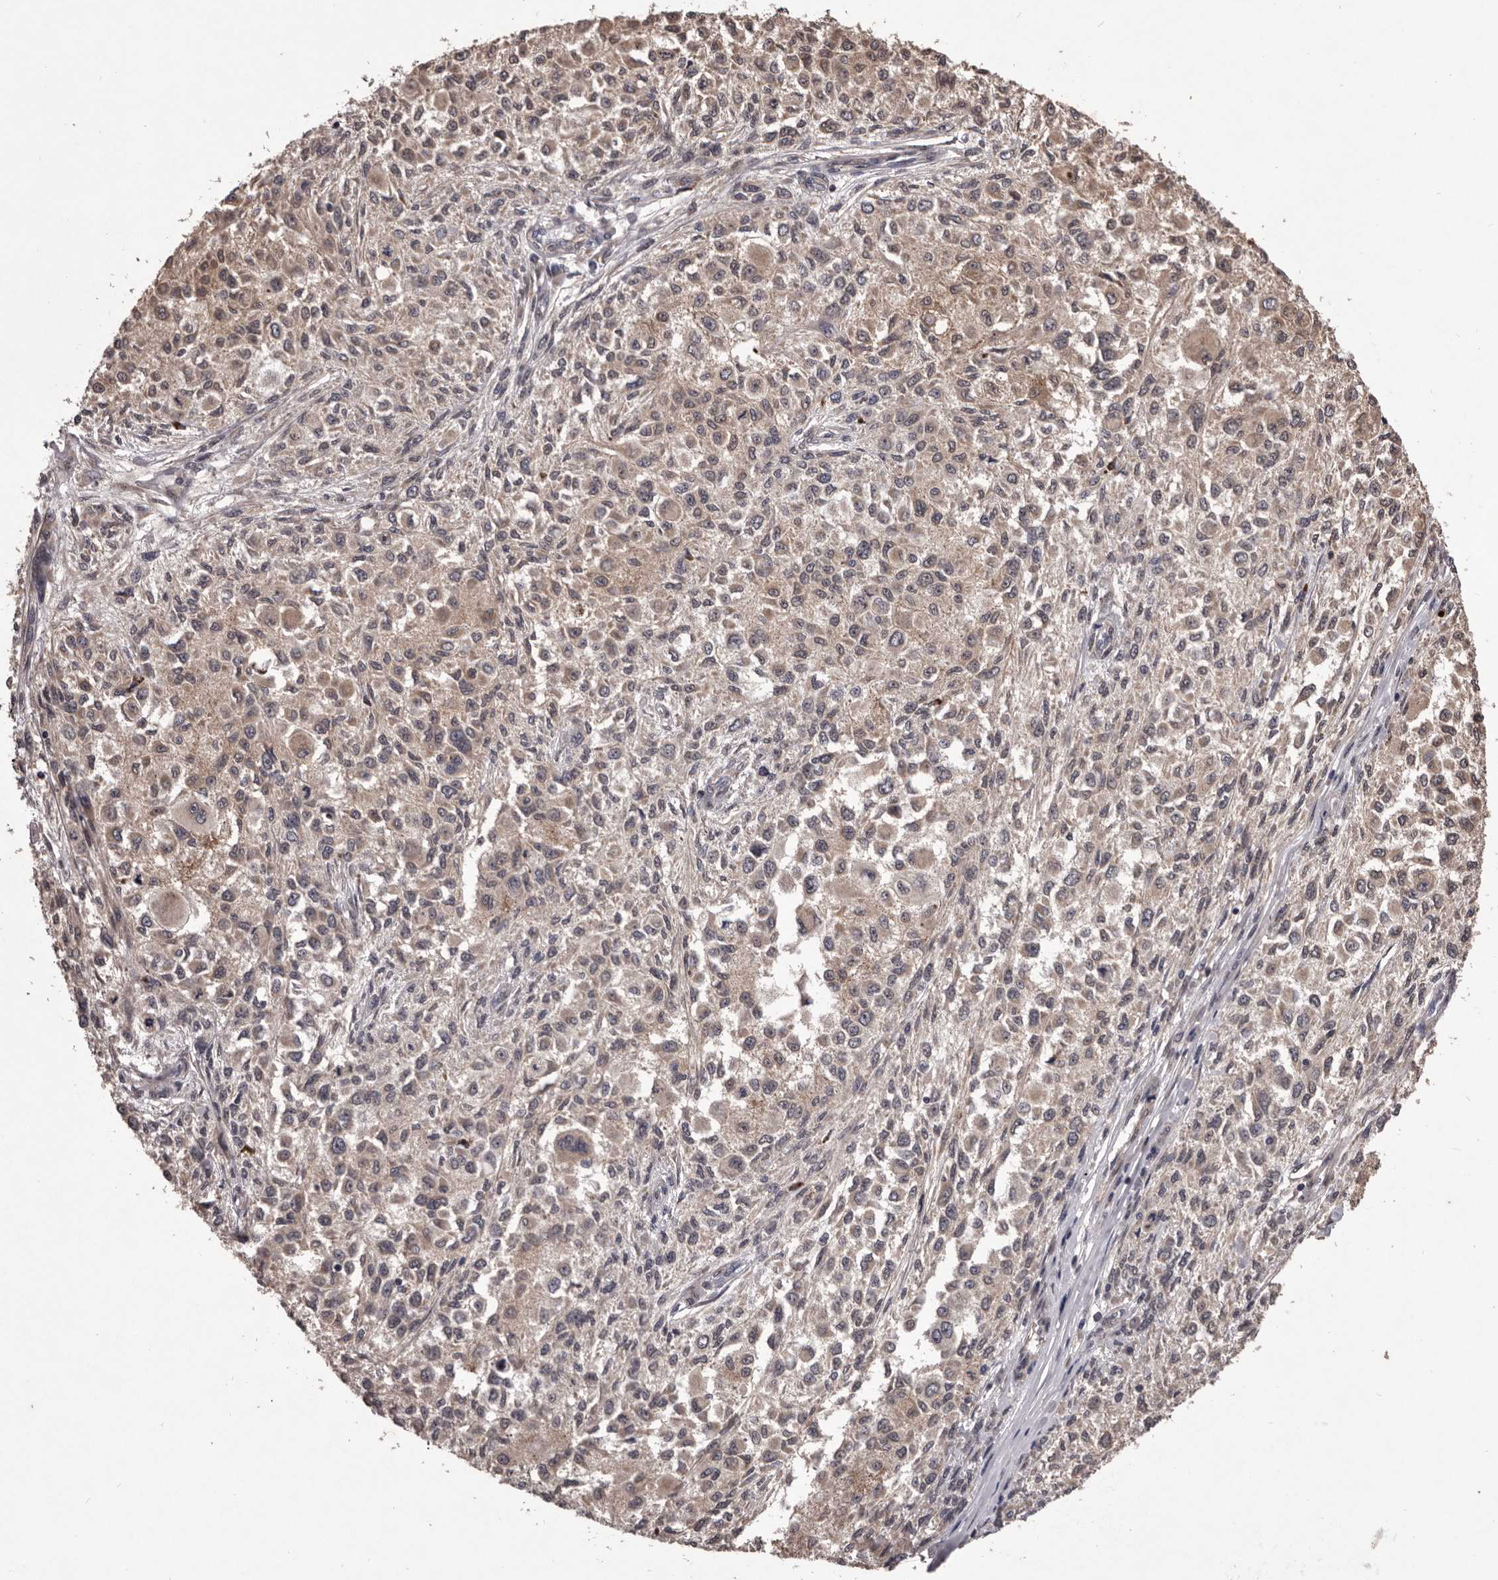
{"staining": {"intensity": "weak", "quantity": "<25%", "location": "cytoplasmic/membranous"}, "tissue": "melanoma", "cell_type": "Tumor cells", "image_type": "cancer", "snomed": [{"axis": "morphology", "description": "Necrosis, NOS"}, {"axis": "morphology", "description": "Malignant melanoma, NOS"}, {"axis": "topography", "description": "Skin"}], "caption": "The immunohistochemistry micrograph has no significant staining in tumor cells of melanoma tissue. Nuclei are stained in blue.", "gene": "CELF3", "patient": {"sex": "female", "age": 87}}